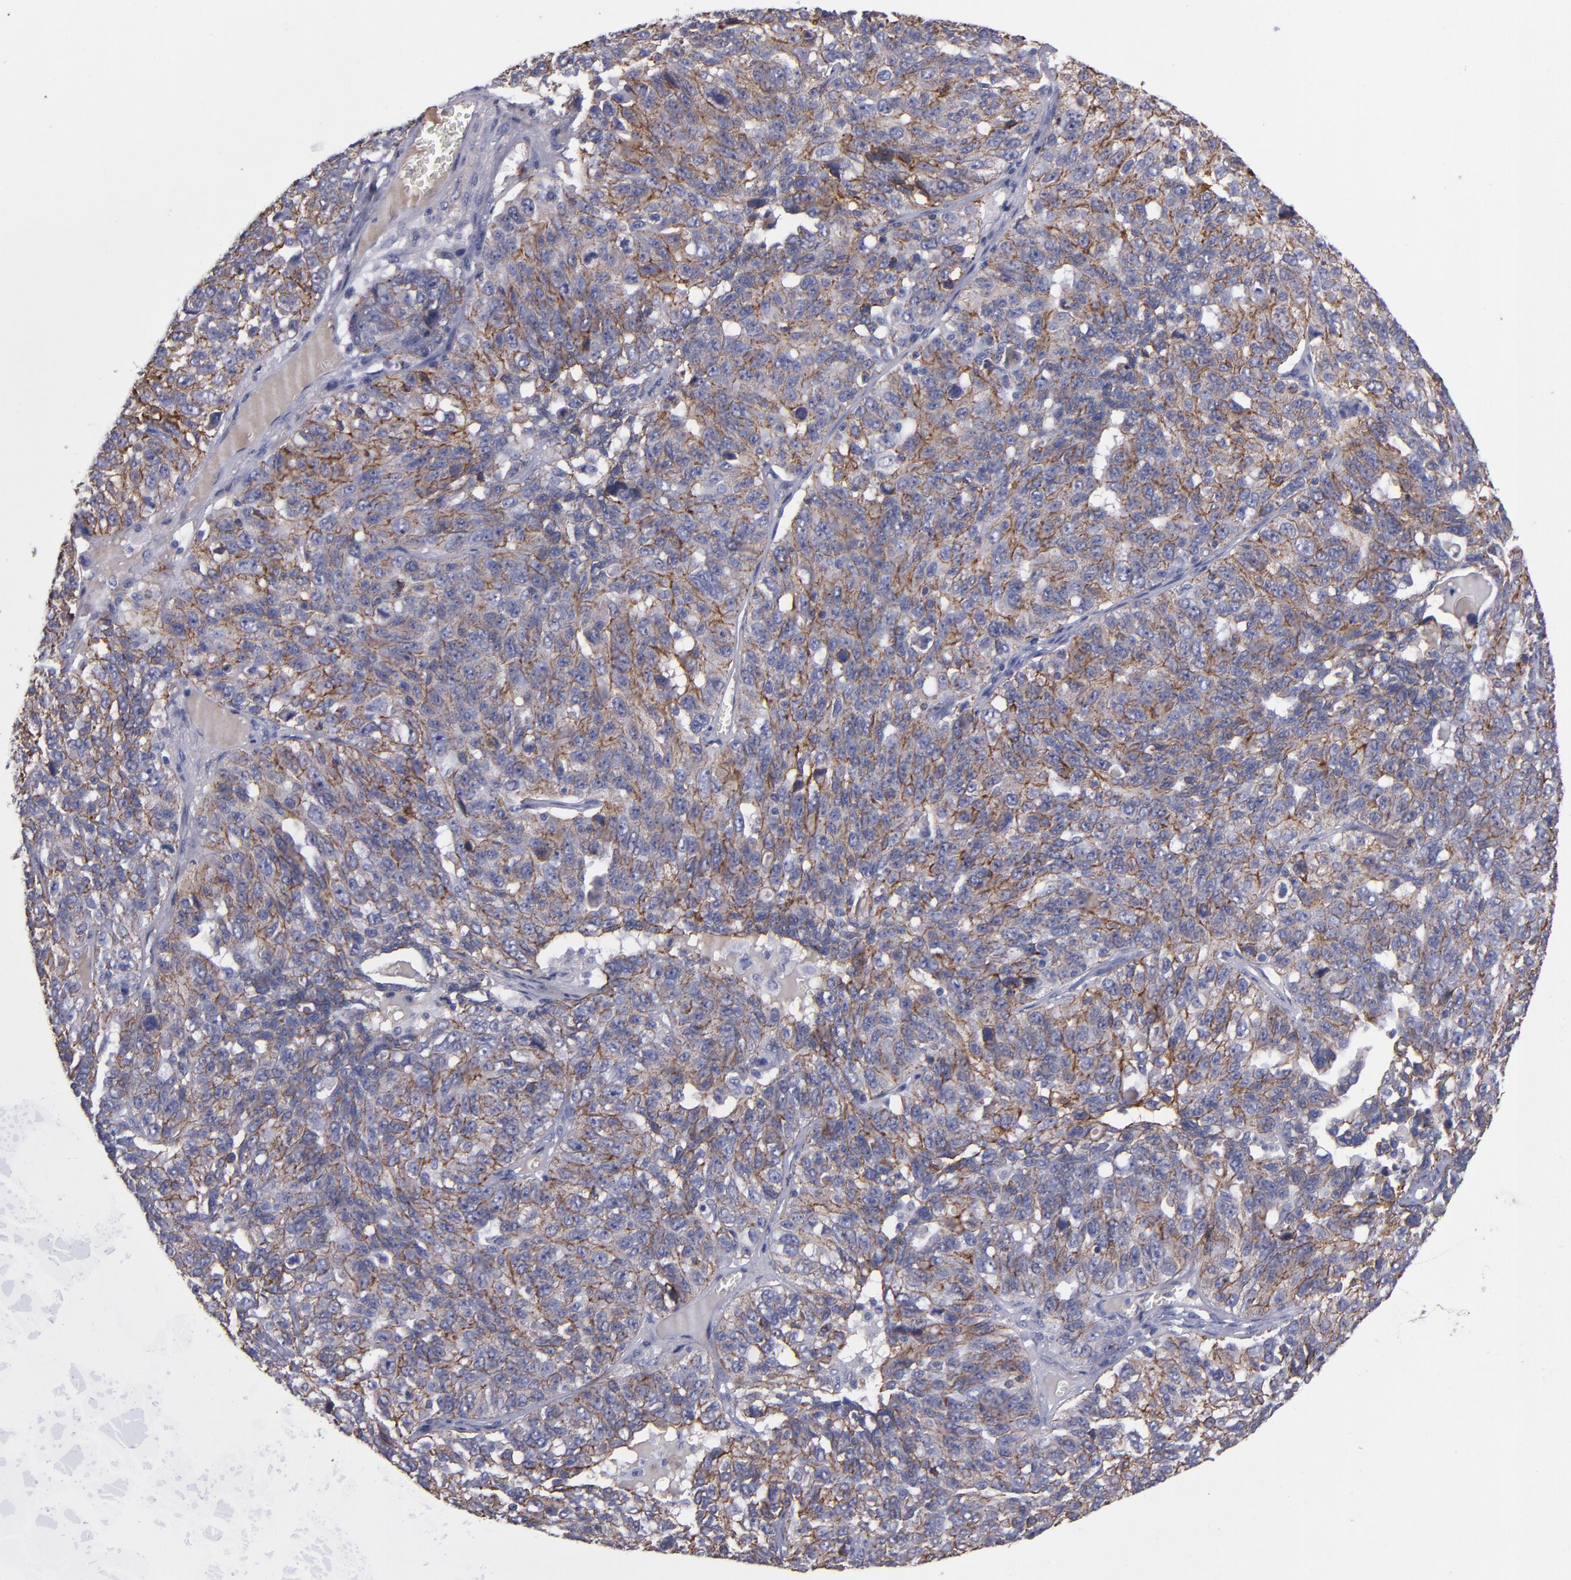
{"staining": {"intensity": "moderate", "quantity": ">75%", "location": "cytoplasmic/membranous"}, "tissue": "ovarian cancer", "cell_type": "Tumor cells", "image_type": "cancer", "snomed": [{"axis": "morphology", "description": "Cystadenocarcinoma, serous, NOS"}, {"axis": "topography", "description": "Ovary"}], "caption": "Ovarian serous cystadenocarcinoma stained with DAB (3,3'-diaminobenzidine) IHC shows medium levels of moderate cytoplasmic/membranous expression in about >75% of tumor cells.", "gene": "CDH3", "patient": {"sex": "female", "age": 71}}